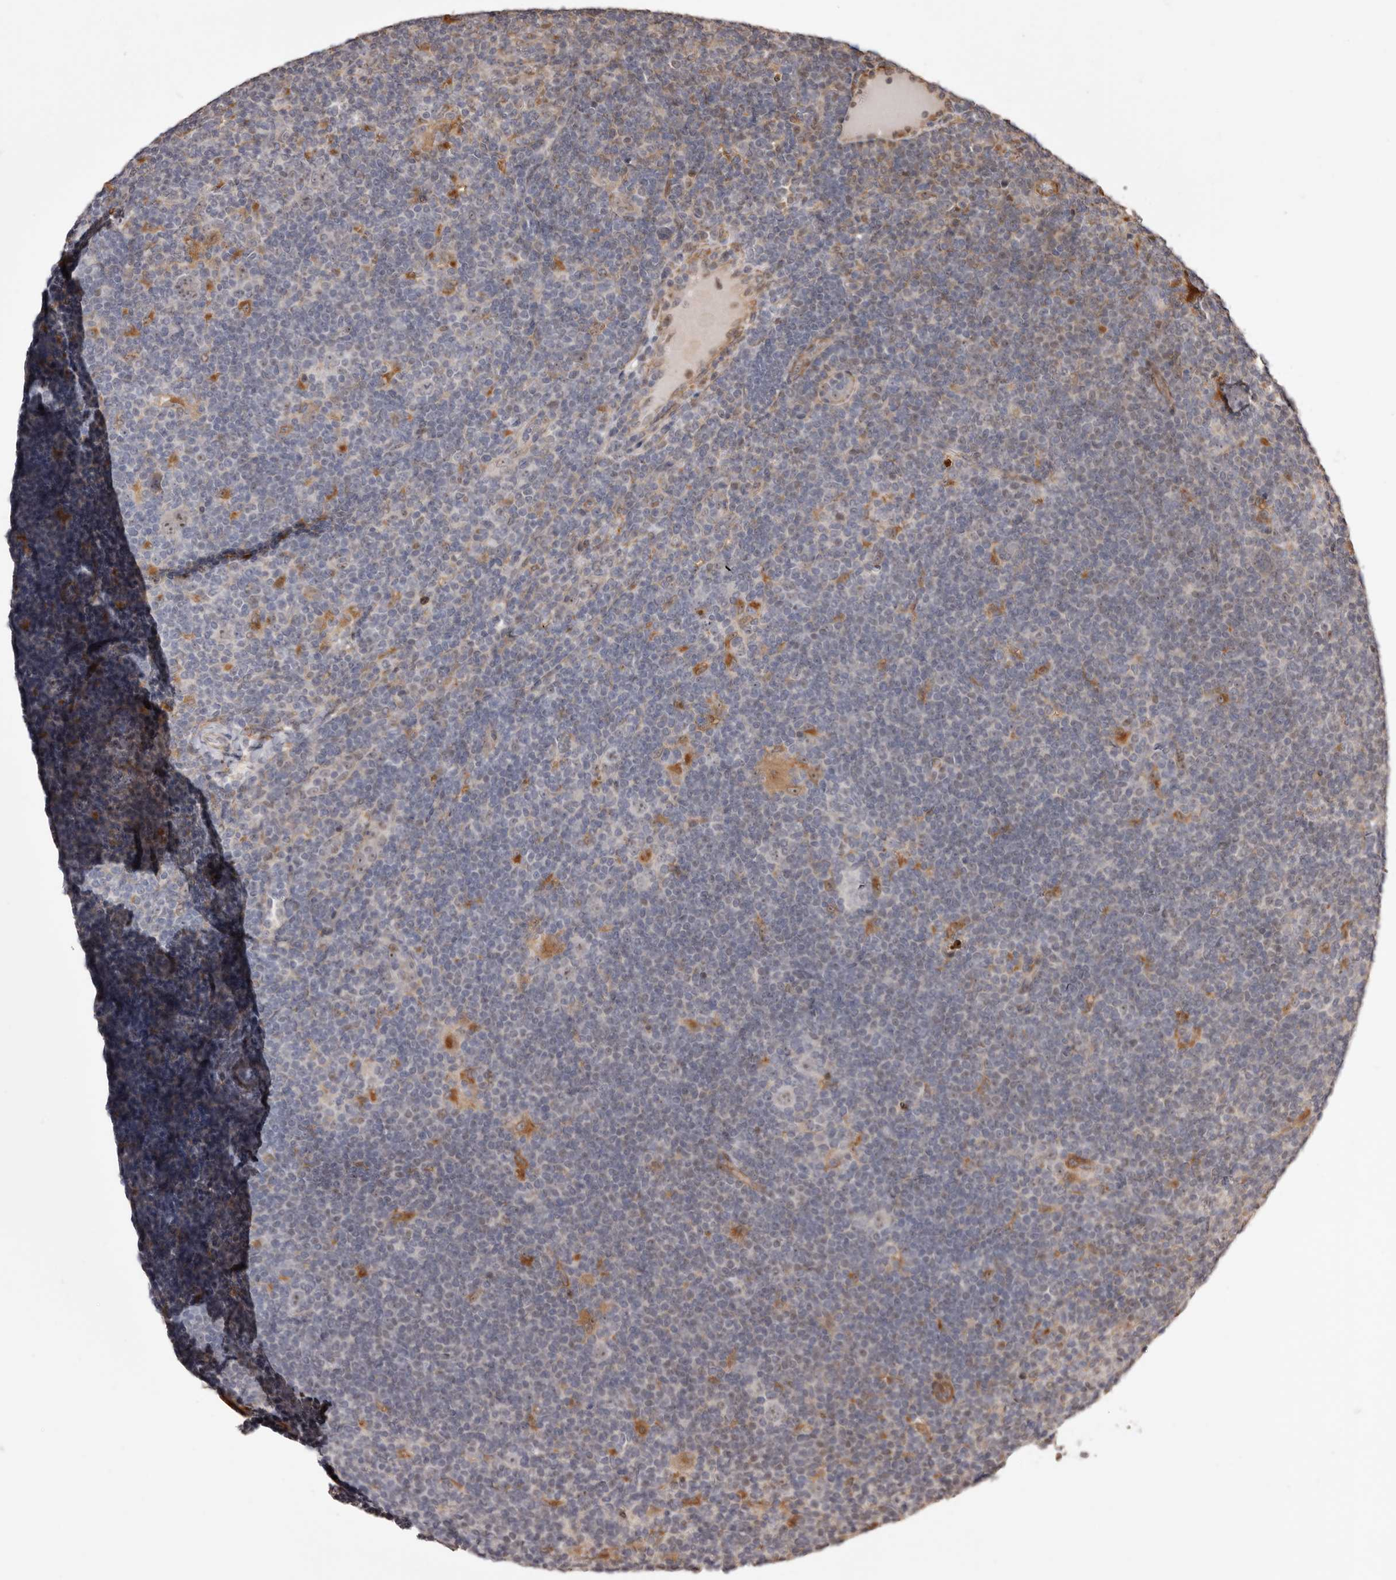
{"staining": {"intensity": "moderate", "quantity": "<25%", "location": "cytoplasmic/membranous,nuclear"}, "tissue": "lymphoma", "cell_type": "Tumor cells", "image_type": "cancer", "snomed": [{"axis": "morphology", "description": "Hodgkin's disease, NOS"}, {"axis": "topography", "description": "Lymph node"}], "caption": "High-power microscopy captured an immunohistochemistry (IHC) micrograph of lymphoma, revealing moderate cytoplasmic/membranous and nuclear expression in approximately <25% of tumor cells.", "gene": "ZCCHC7", "patient": {"sex": "female", "age": 57}}